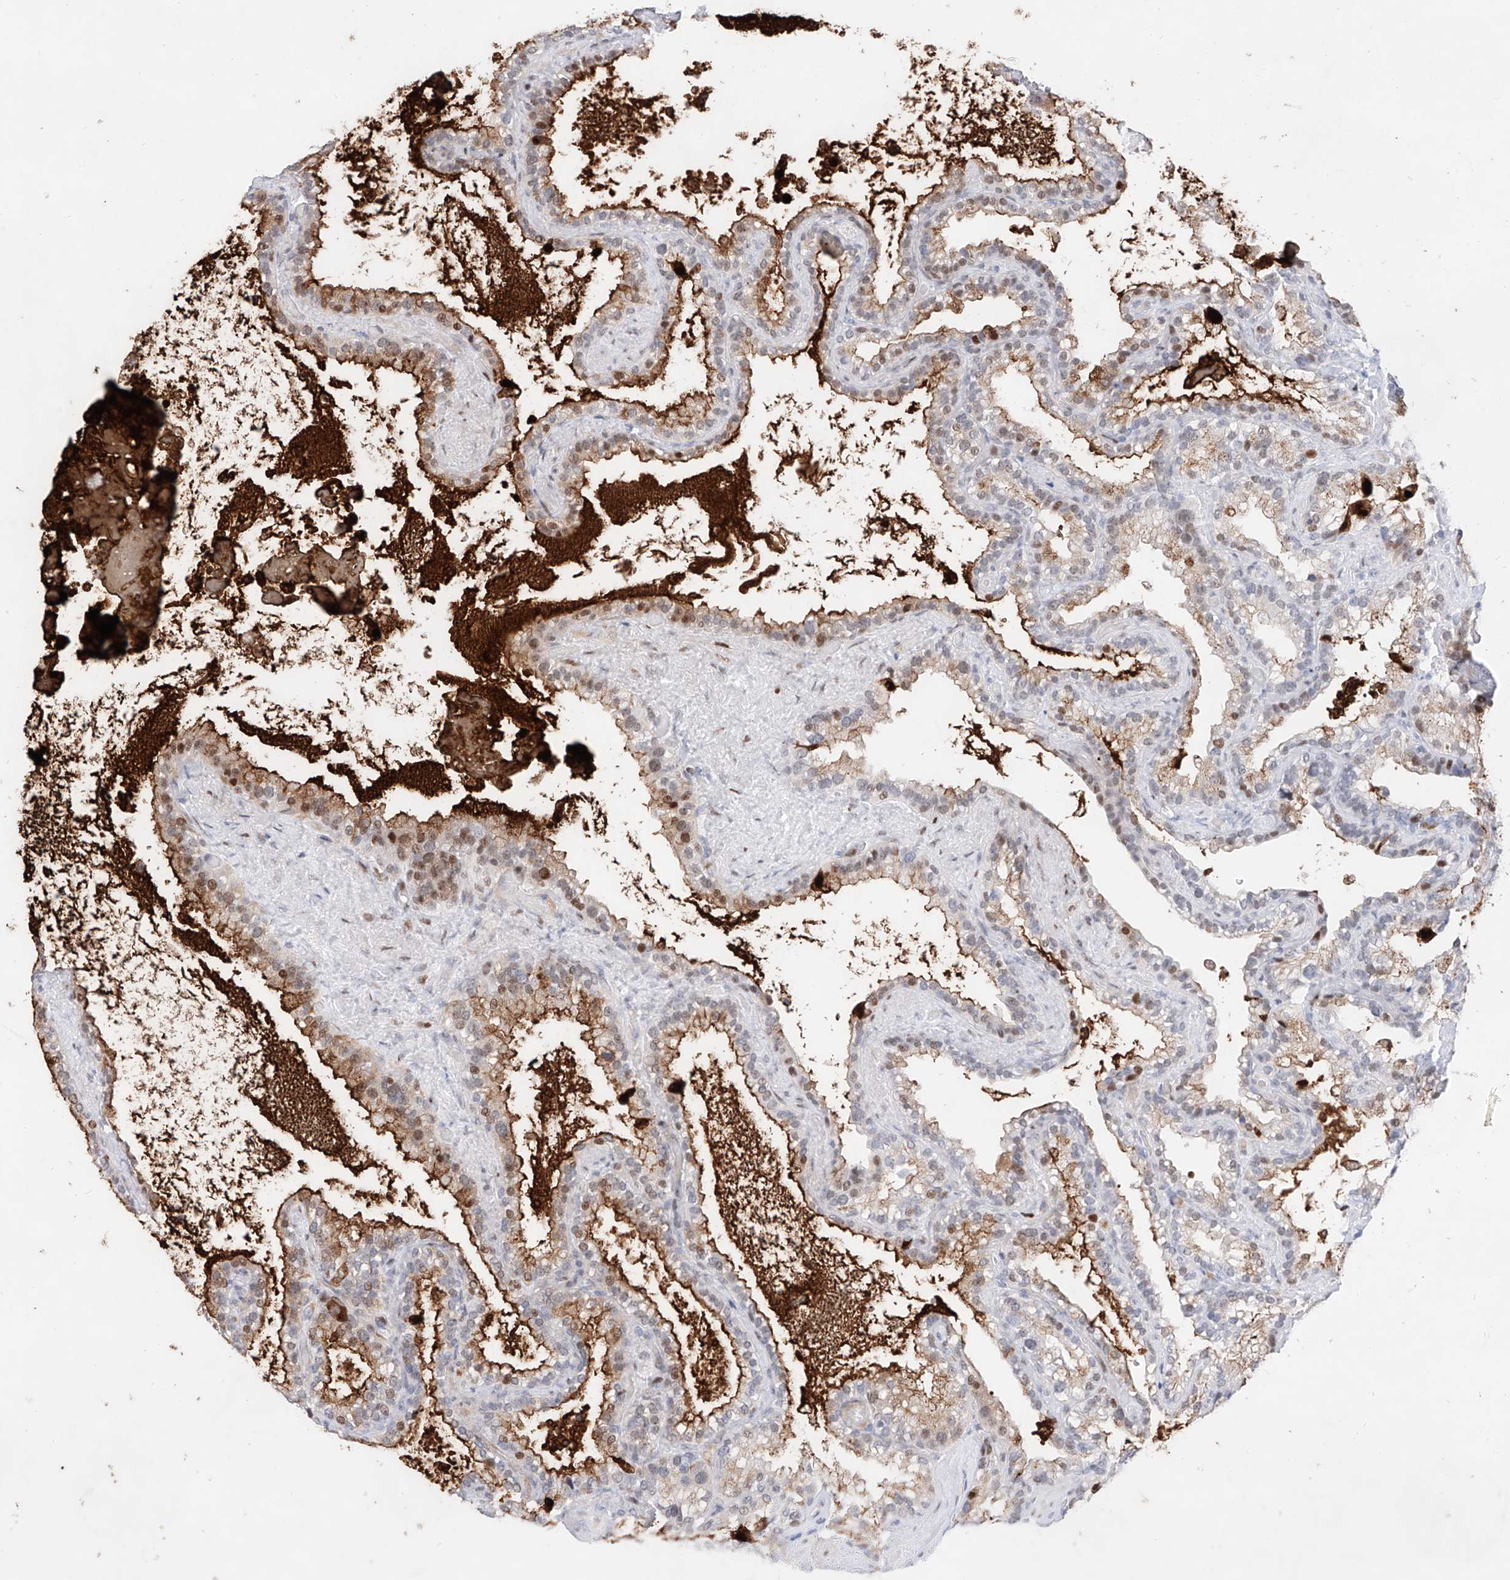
{"staining": {"intensity": "moderate", "quantity": "25%-75%", "location": "cytoplasmic/membranous,nuclear"}, "tissue": "seminal vesicle", "cell_type": "Glandular cells", "image_type": "normal", "snomed": [{"axis": "morphology", "description": "Normal tissue, NOS"}, {"axis": "topography", "description": "Prostate"}, {"axis": "topography", "description": "Seminal veicle"}], "caption": "Normal seminal vesicle was stained to show a protein in brown. There is medium levels of moderate cytoplasmic/membranous,nuclear expression in approximately 25%-75% of glandular cells.", "gene": "NT5C3B", "patient": {"sex": "male", "age": 68}}